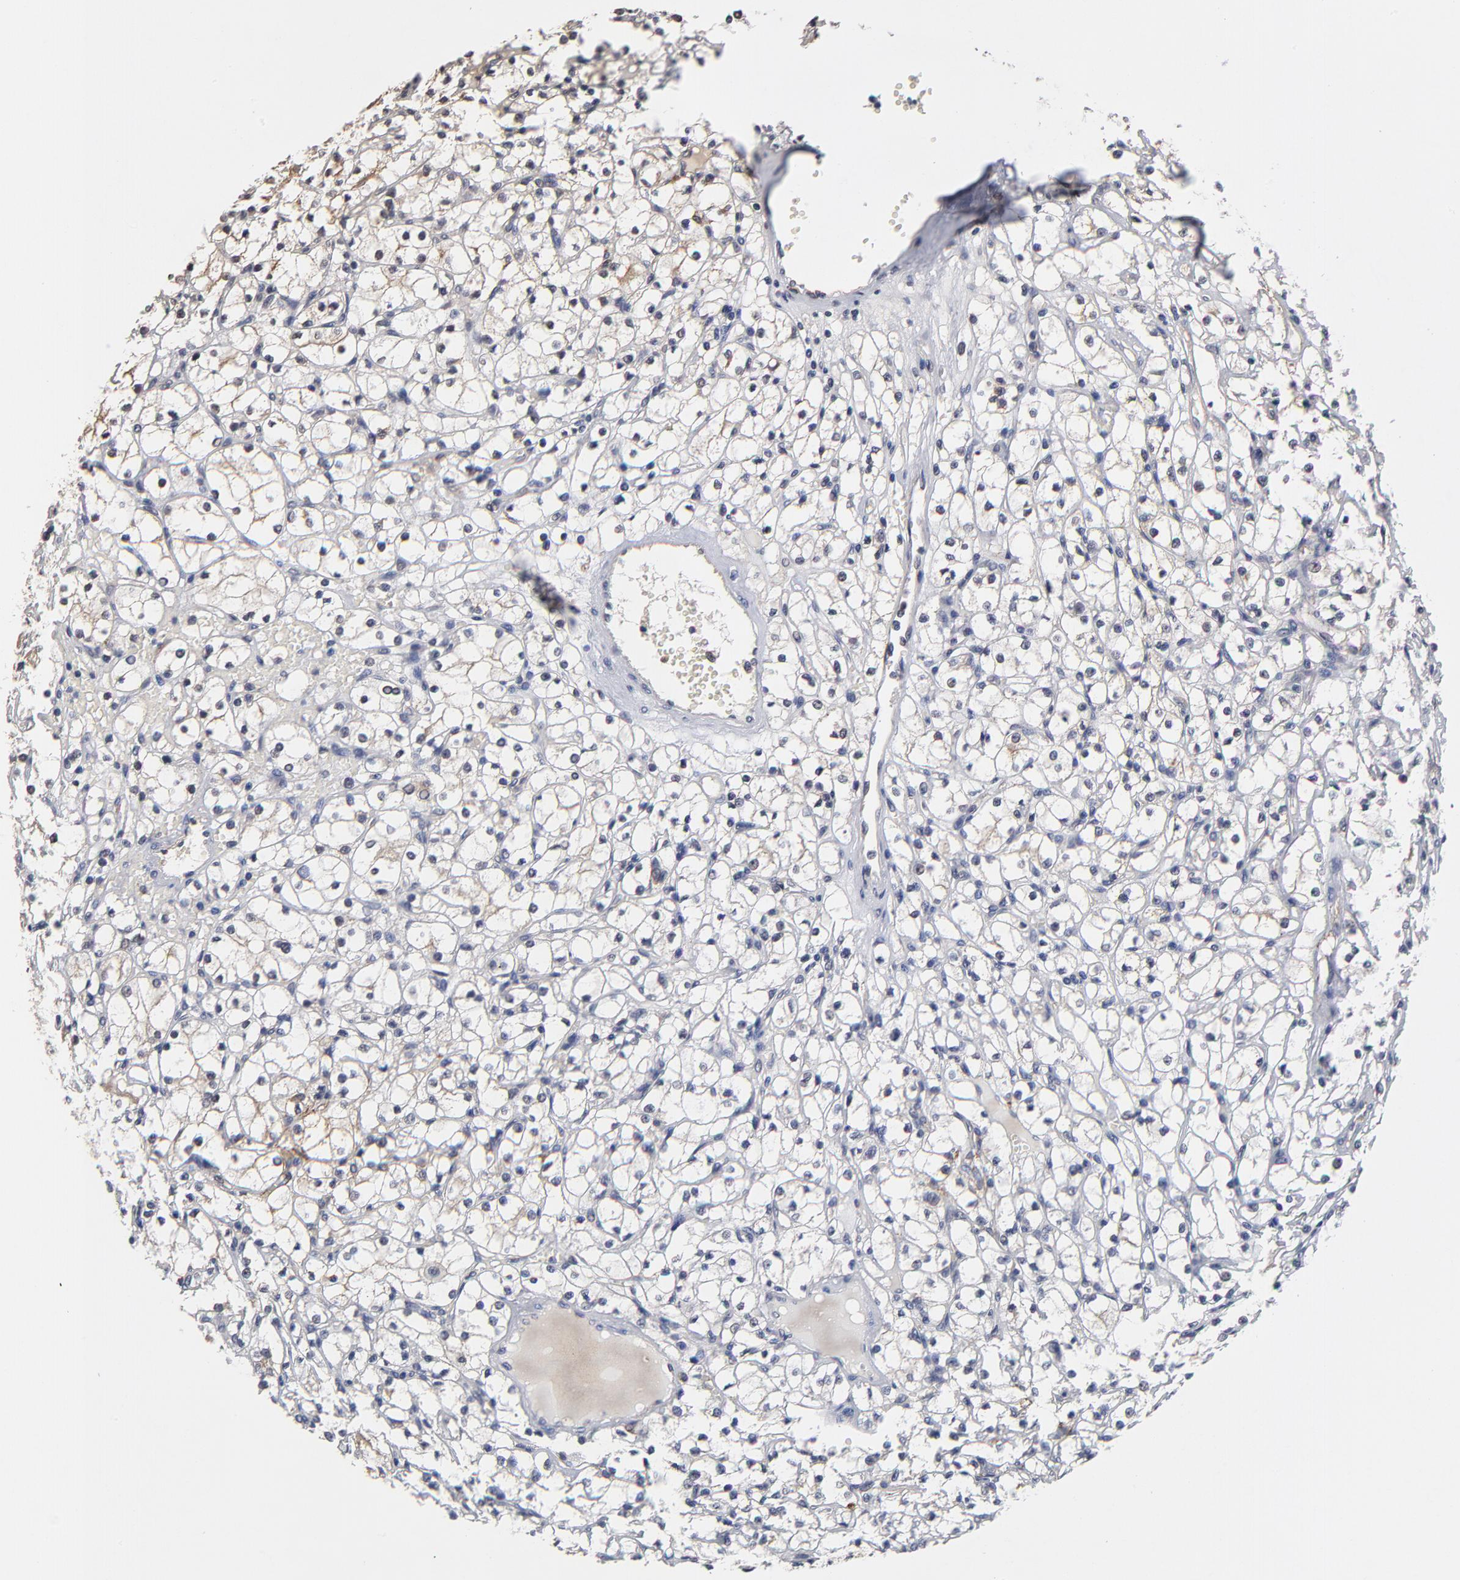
{"staining": {"intensity": "negative", "quantity": "none", "location": "none"}, "tissue": "renal cancer", "cell_type": "Tumor cells", "image_type": "cancer", "snomed": [{"axis": "morphology", "description": "Adenocarcinoma, NOS"}, {"axis": "topography", "description": "Kidney"}], "caption": "IHC histopathology image of adenocarcinoma (renal) stained for a protein (brown), which shows no positivity in tumor cells. Brightfield microscopy of IHC stained with DAB (3,3'-diaminobenzidine) (brown) and hematoxylin (blue), captured at high magnification.", "gene": "ASB8", "patient": {"sex": "male", "age": 61}}